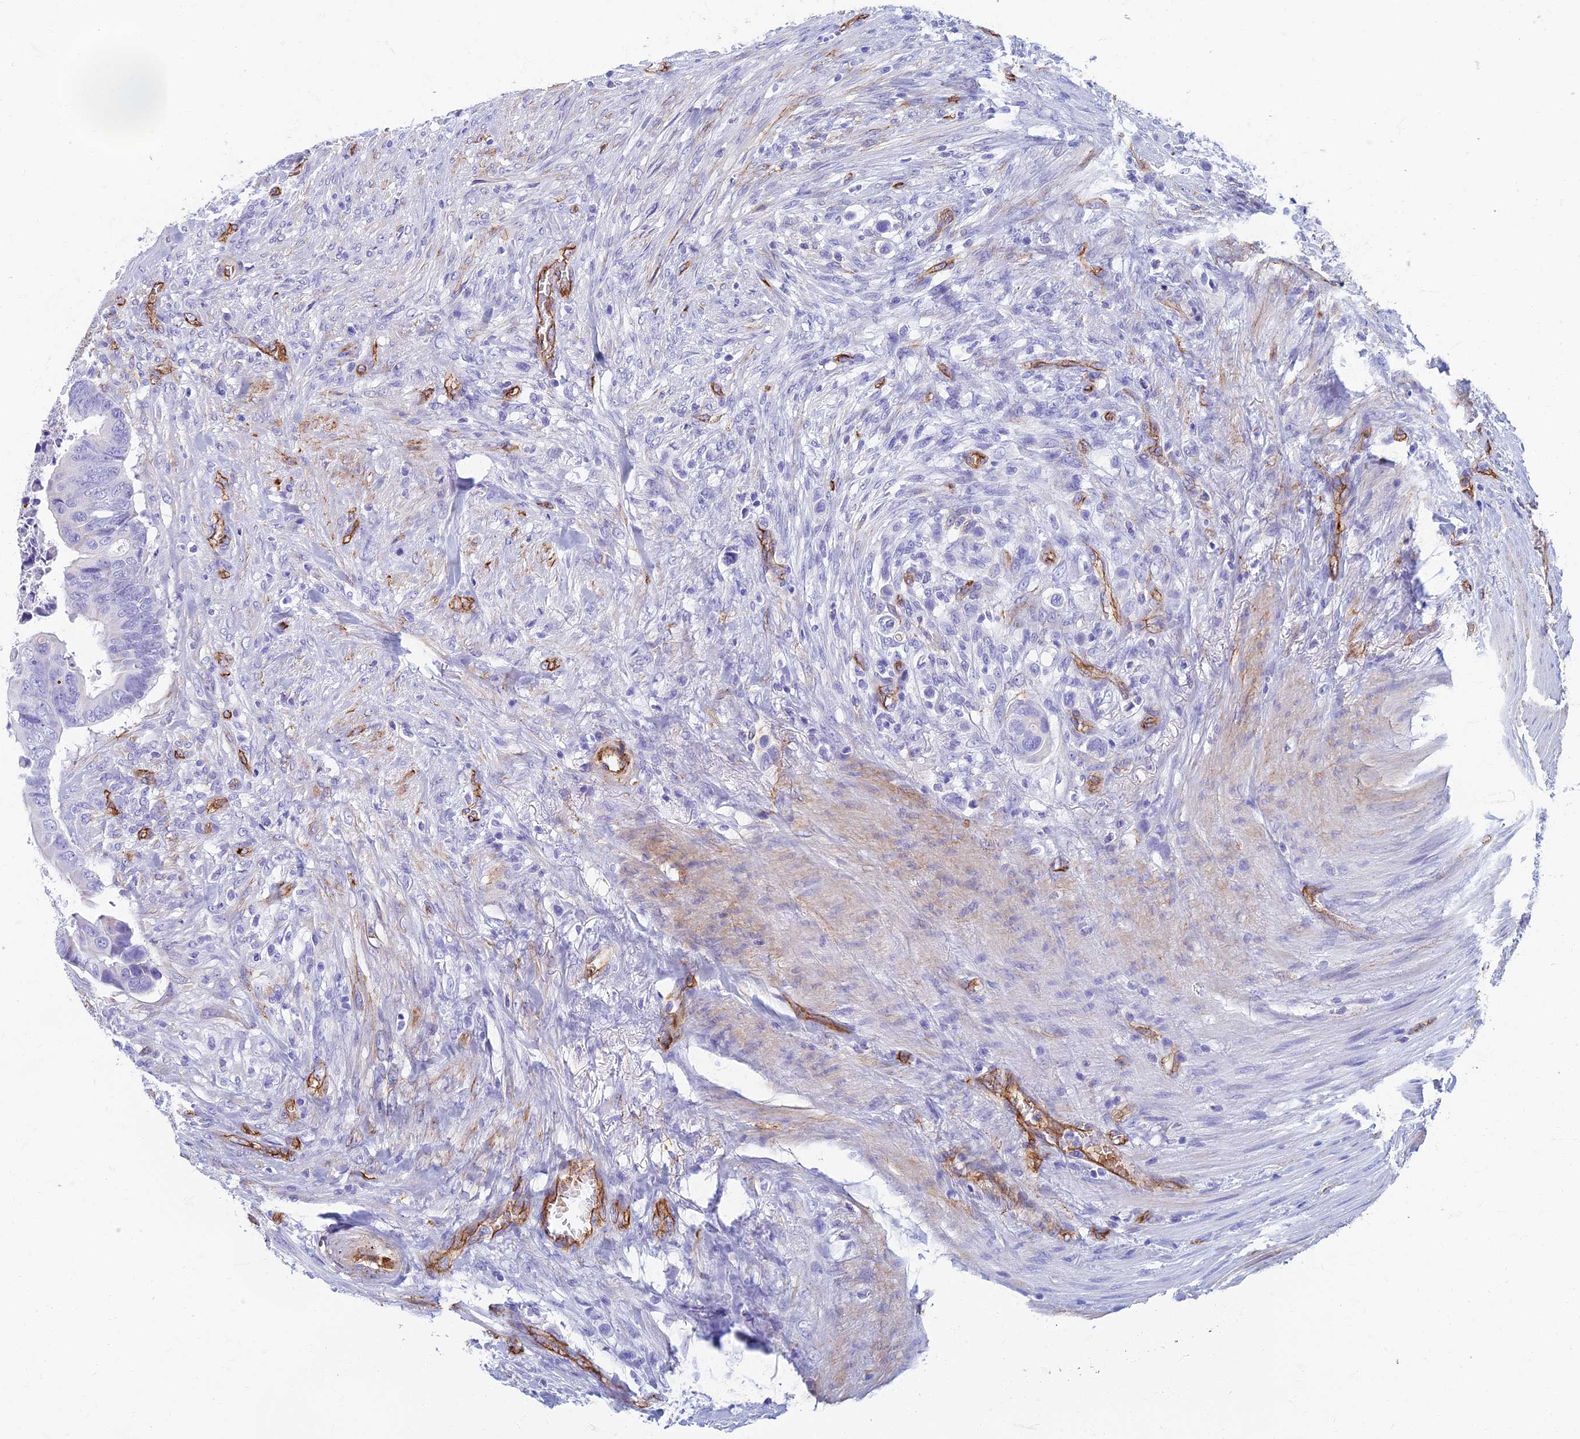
{"staining": {"intensity": "negative", "quantity": "none", "location": "none"}, "tissue": "colorectal cancer", "cell_type": "Tumor cells", "image_type": "cancer", "snomed": [{"axis": "morphology", "description": "Adenocarcinoma, NOS"}, {"axis": "topography", "description": "Rectum"}], "caption": "DAB immunohistochemical staining of colorectal cancer (adenocarcinoma) reveals no significant positivity in tumor cells.", "gene": "ETFRF1", "patient": {"sex": "female", "age": 78}}